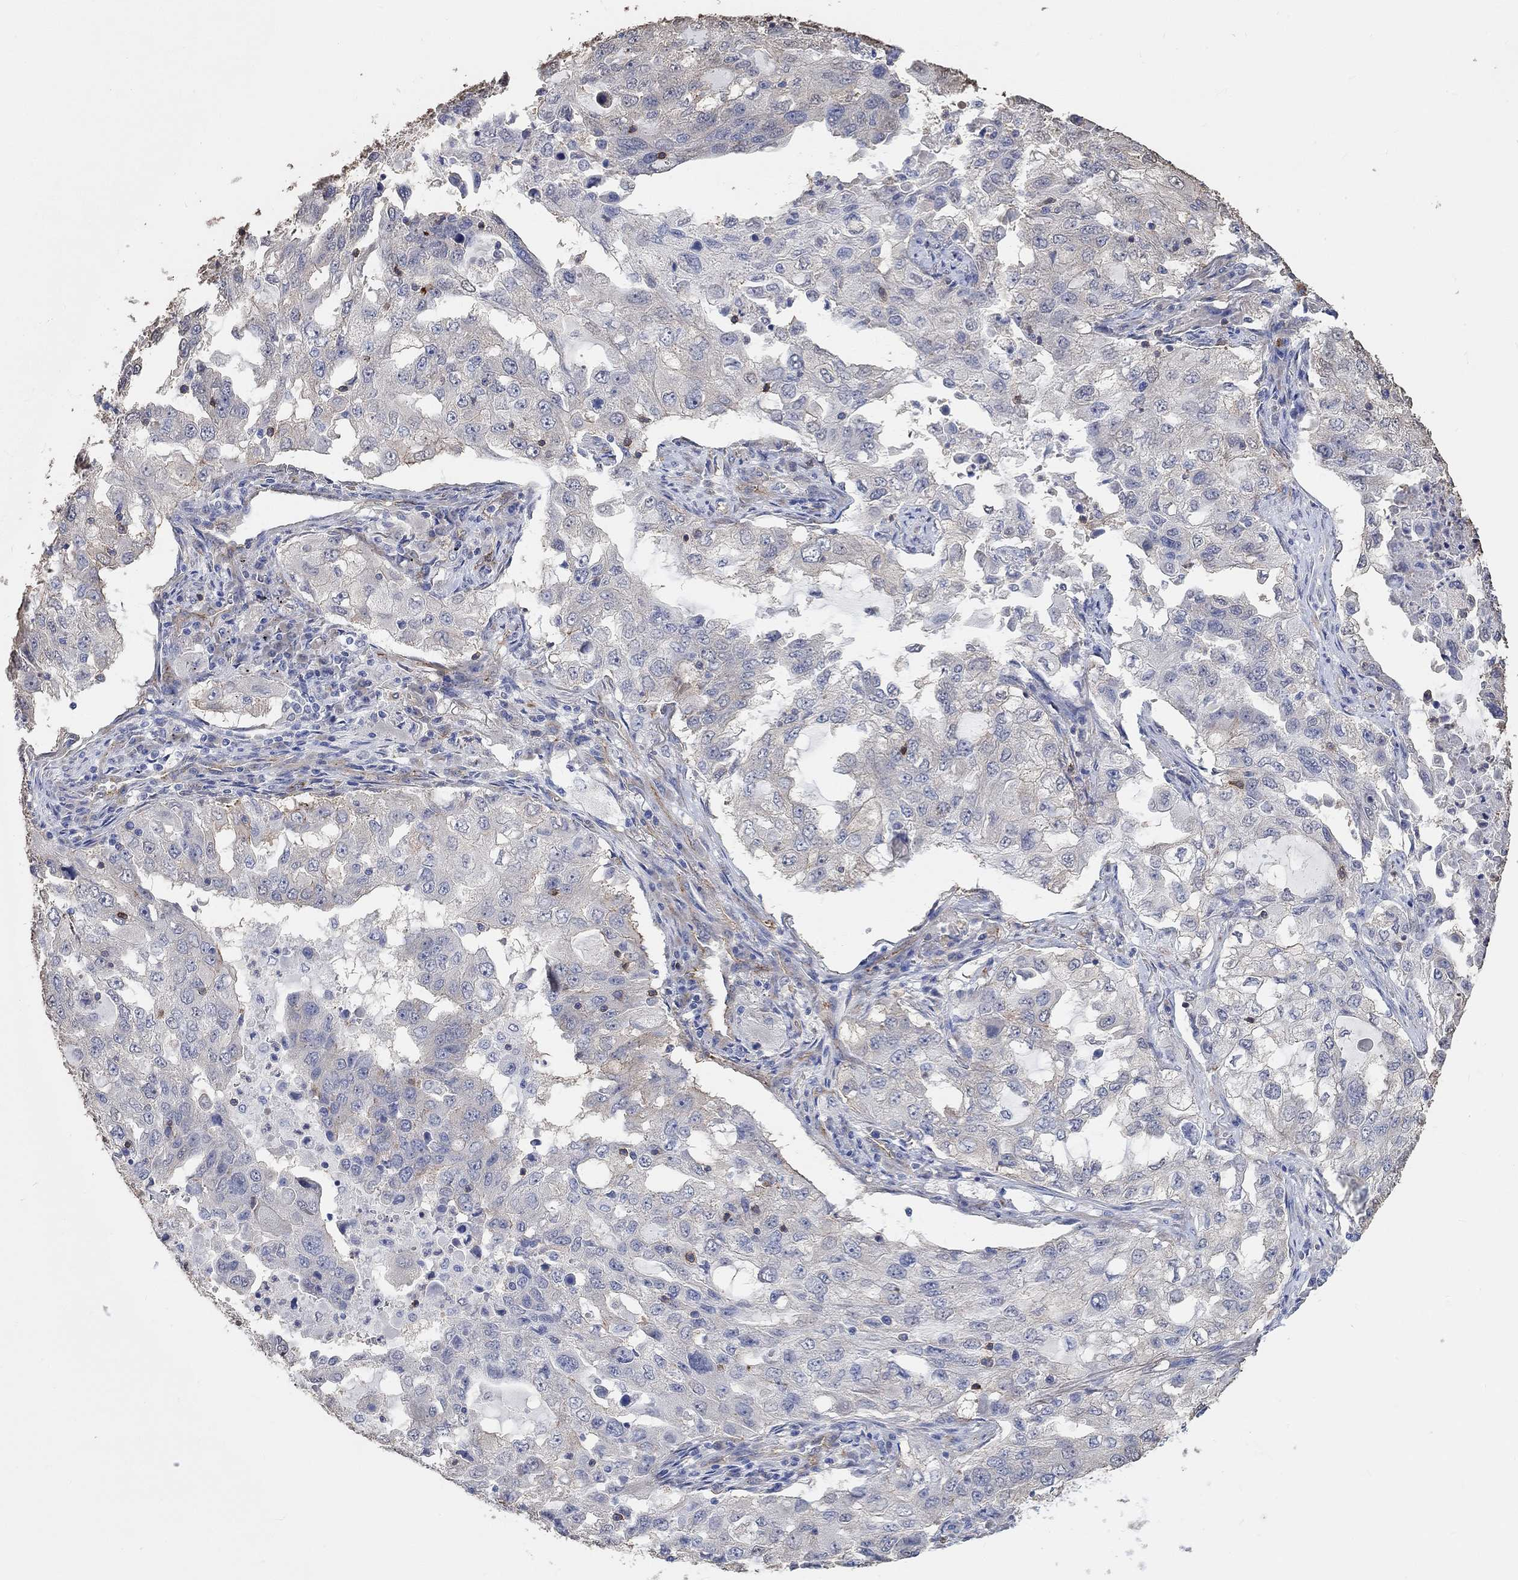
{"staining": {"intensity": "weak", "quantity": "<25%", "location": "cytoplasmic/membranous"}, "tissue": "lung cancer", "cell_type": "Tumor cells", "image_type": "cancer", "snomed": [{"axis": "morphology", "description": "Adenocarcinoma, NOS"}, {"axis": "topography", "description": "Lung"}], "caption": "Immunohistochemistry image of neoplastic tissue: lung cancer (adenocarcinoma) stained with DAB exhibits no significant protein expression in tumor cells. The staining is performed using DAB (3,3'-diaminobenzidine) brown chromogen with nuclei counter-stained in using hematoxylin.", "gene": "SYT16", "patient": {"sex": "female", "age": 61}}